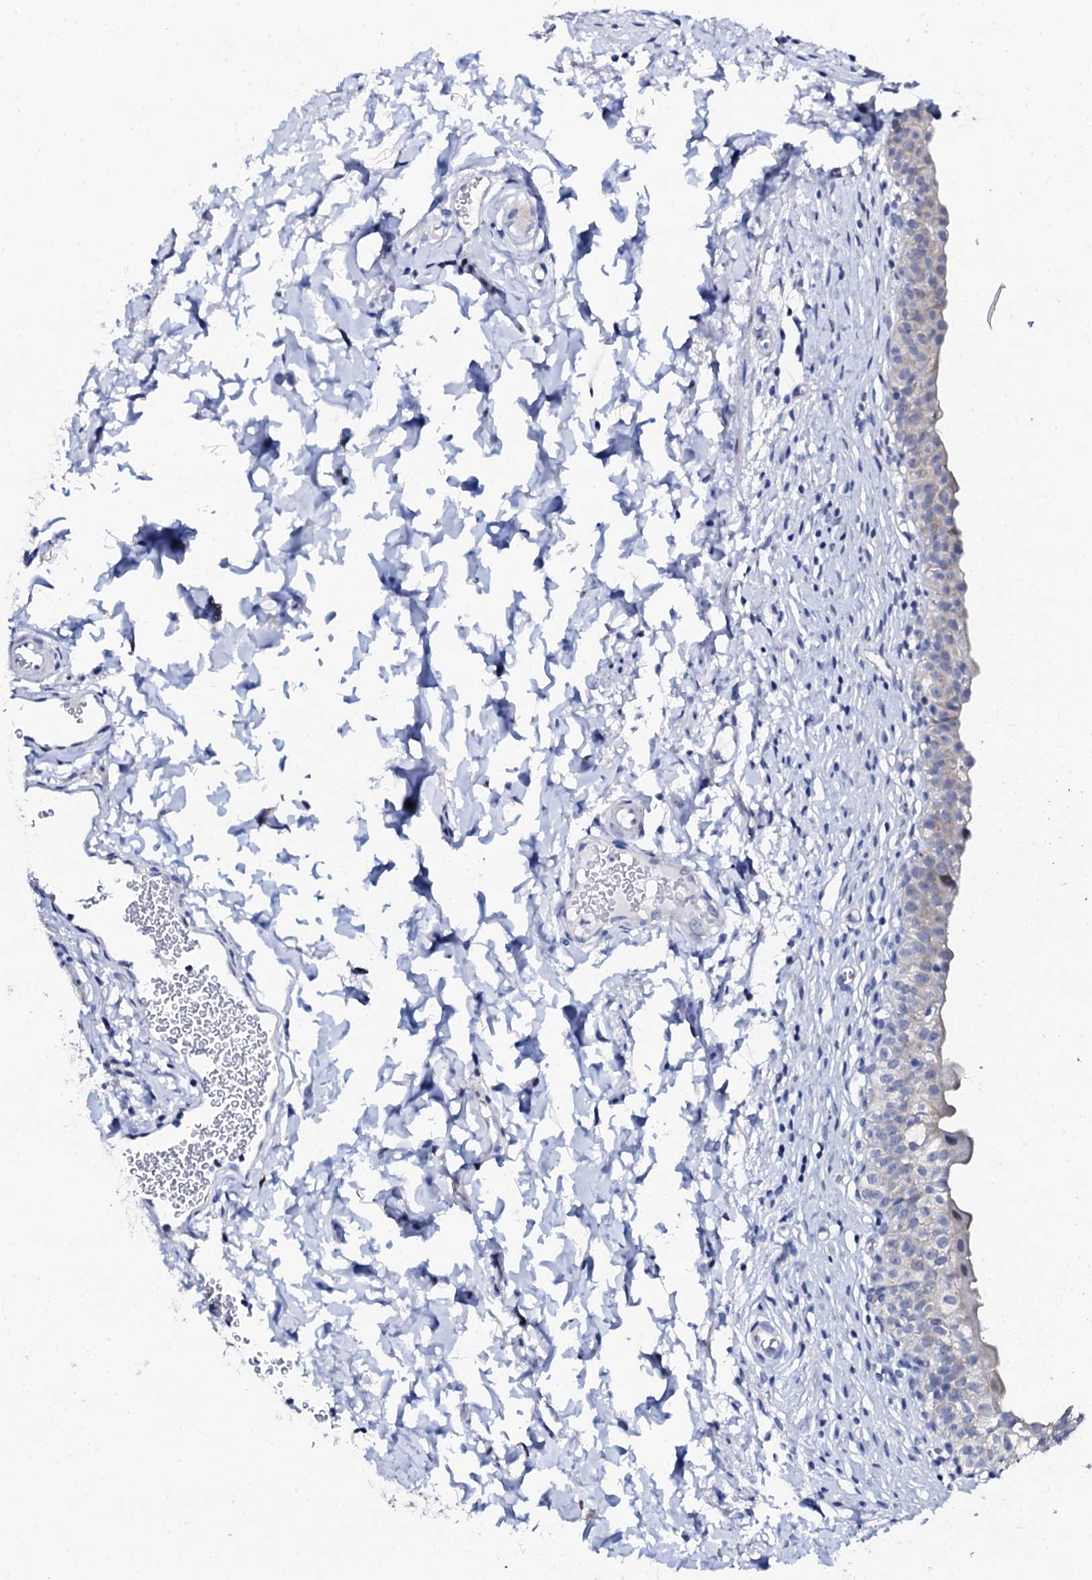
{"staining": {"intensity": "weak", "quantity": "<25%", "location": "cytoplasmic/membranous"}, "tissue": "urinary bladder", "cell_type": "Urothelial cells", "image_type": "normal", "snomed": [{"axis": "morphology", "description": "Normal tissue, NOS"}, {"axis": "topography", "description": "Urinary bladder"}], "caption": "The image shows no significant positivity in urothelial cells of urinary bladder.", "gene": "NUDT13", "patient": {"sex": "male", "age": 55}}